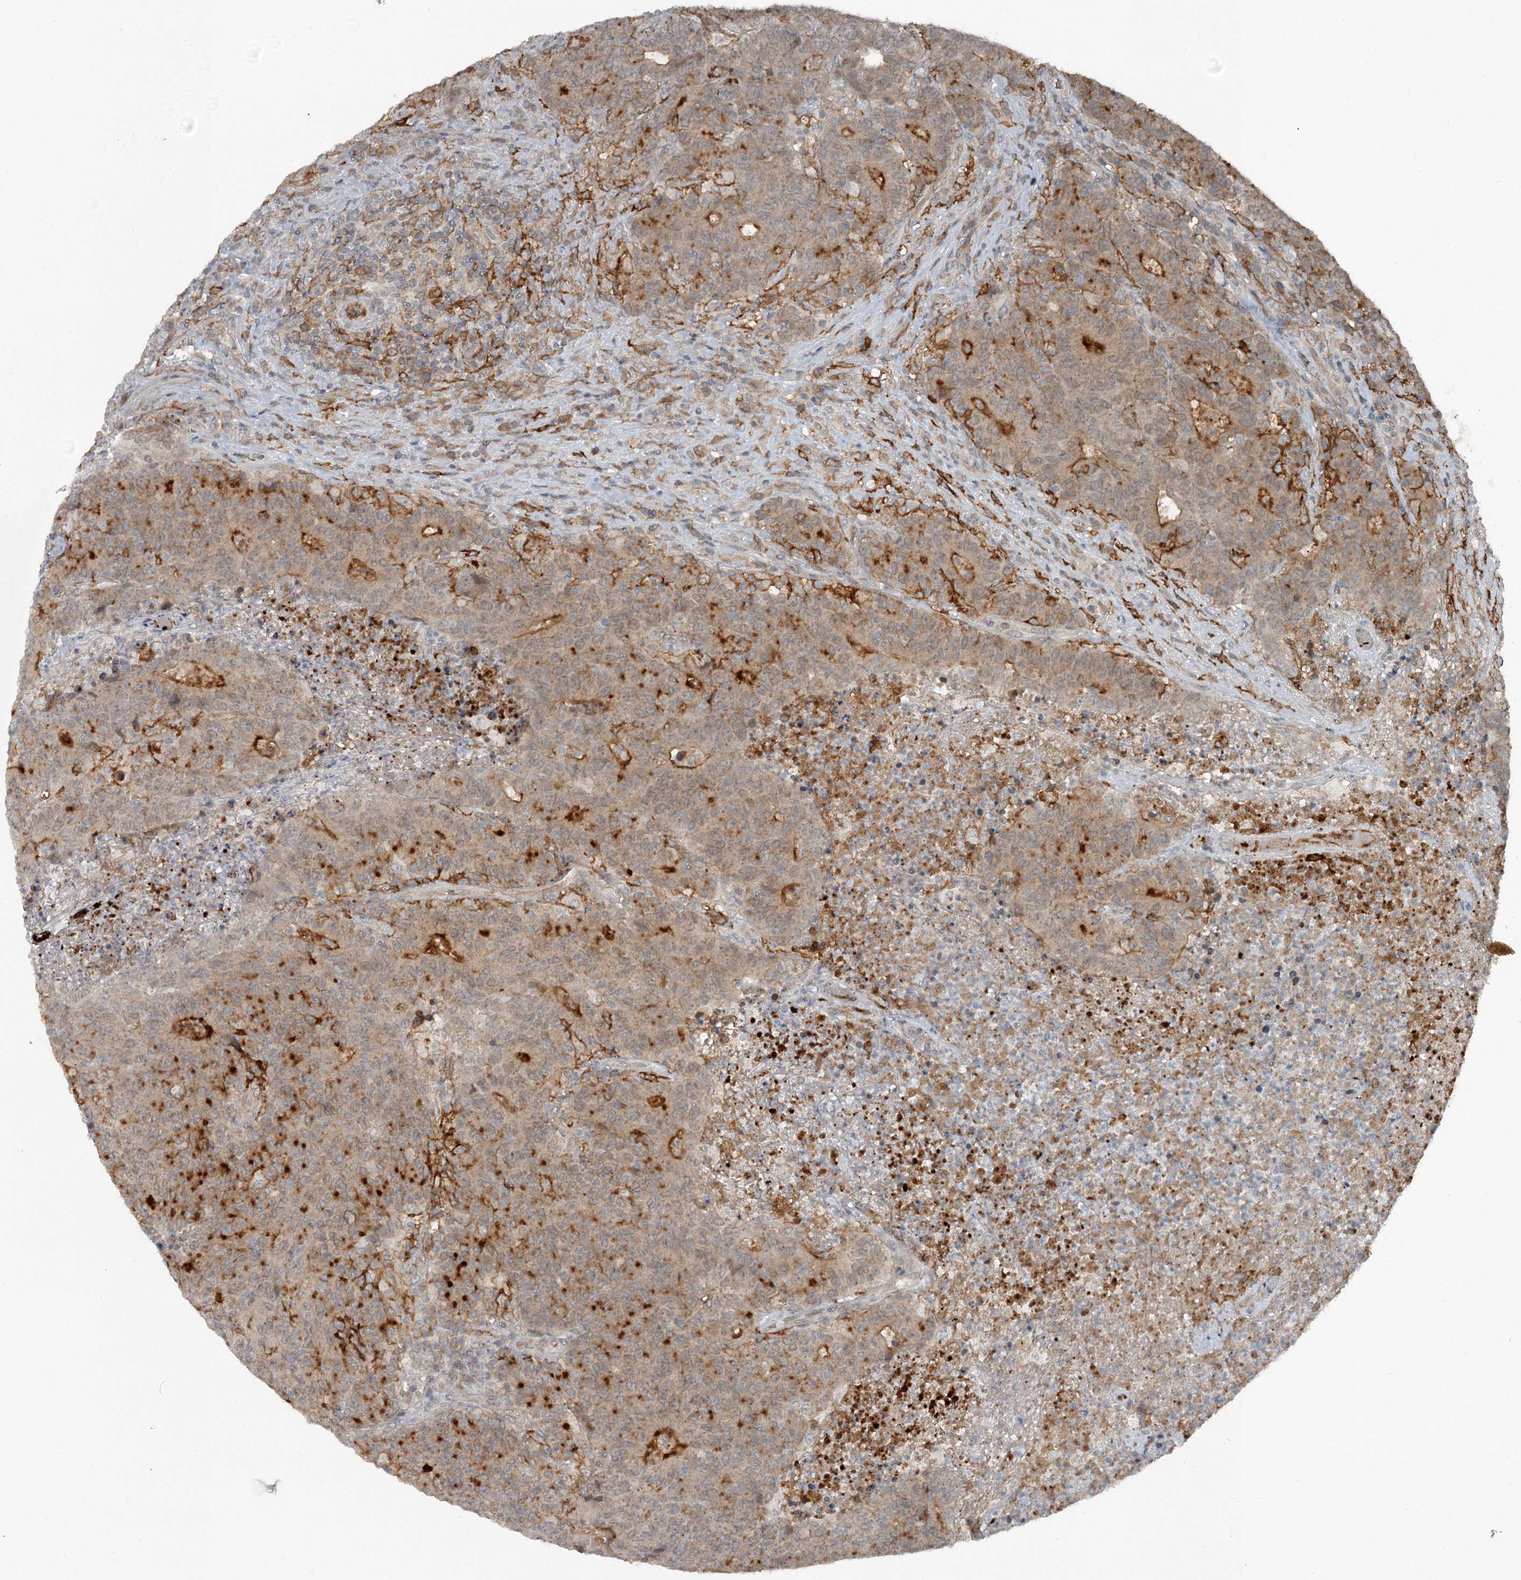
{"staining": {"intensity": "moderate", "quantity": "25%-75%", "location": "cytoplasmic/membranous"}, "tissue": "colorectal cancer", "cell_type": "Tumor cells", "image_type": "cancer", "snomed": [{"axis": "morphology", "description": "Adenocarcinoma, NOS"}, {"axis": "topography", "description": "Colon"}], "caption": "Protein analysis of colorectal cancer tissue demonstrates moderate cytoplasmic/membranous staining in about 25%-75% of tumor cells.", "gene": "SLC39A8", "patient": {"sex": "female", "age": 75}}